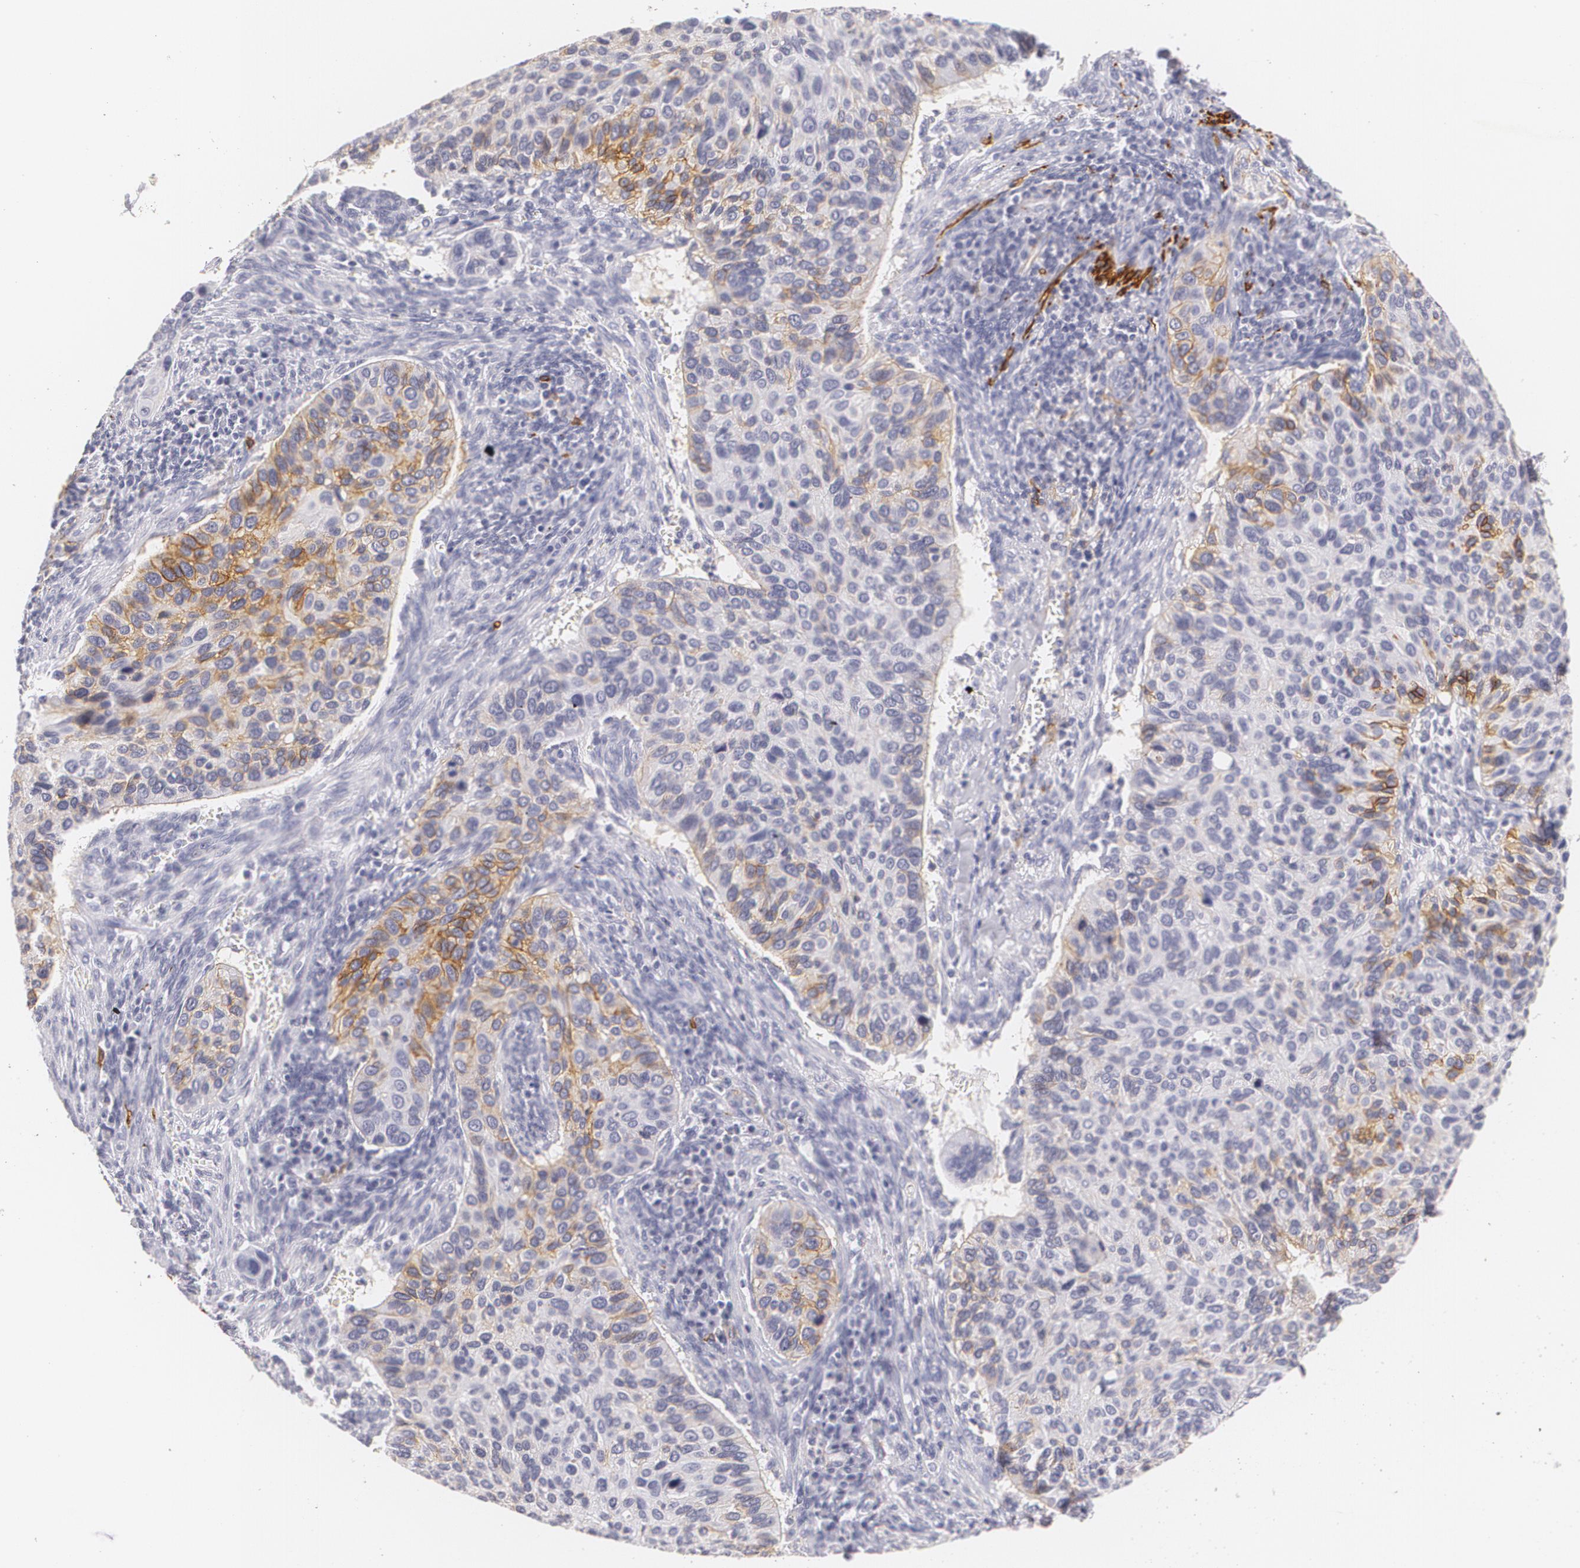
{"staining": {"intensity": "moderate", "quantity": "<25%", "location": "cytoplasmic/membranous"}, "tissue": "cervical cancer", "cell_type": "Tumor cells", "image_type": "cancer", "snomed": [{"axis": "morphology", "description": "Adenocarcinoma, NOS"}, {"axis": "topography", "description": "Cervix"}], "caption": "DAB immunohistochemical staining of human cervical cancer shows moderate cytoplasmic/membranous protein expression in about <25% of tumor cells.", "gene": "NGFR", "patient": {"sex": "female", "age": 29}}